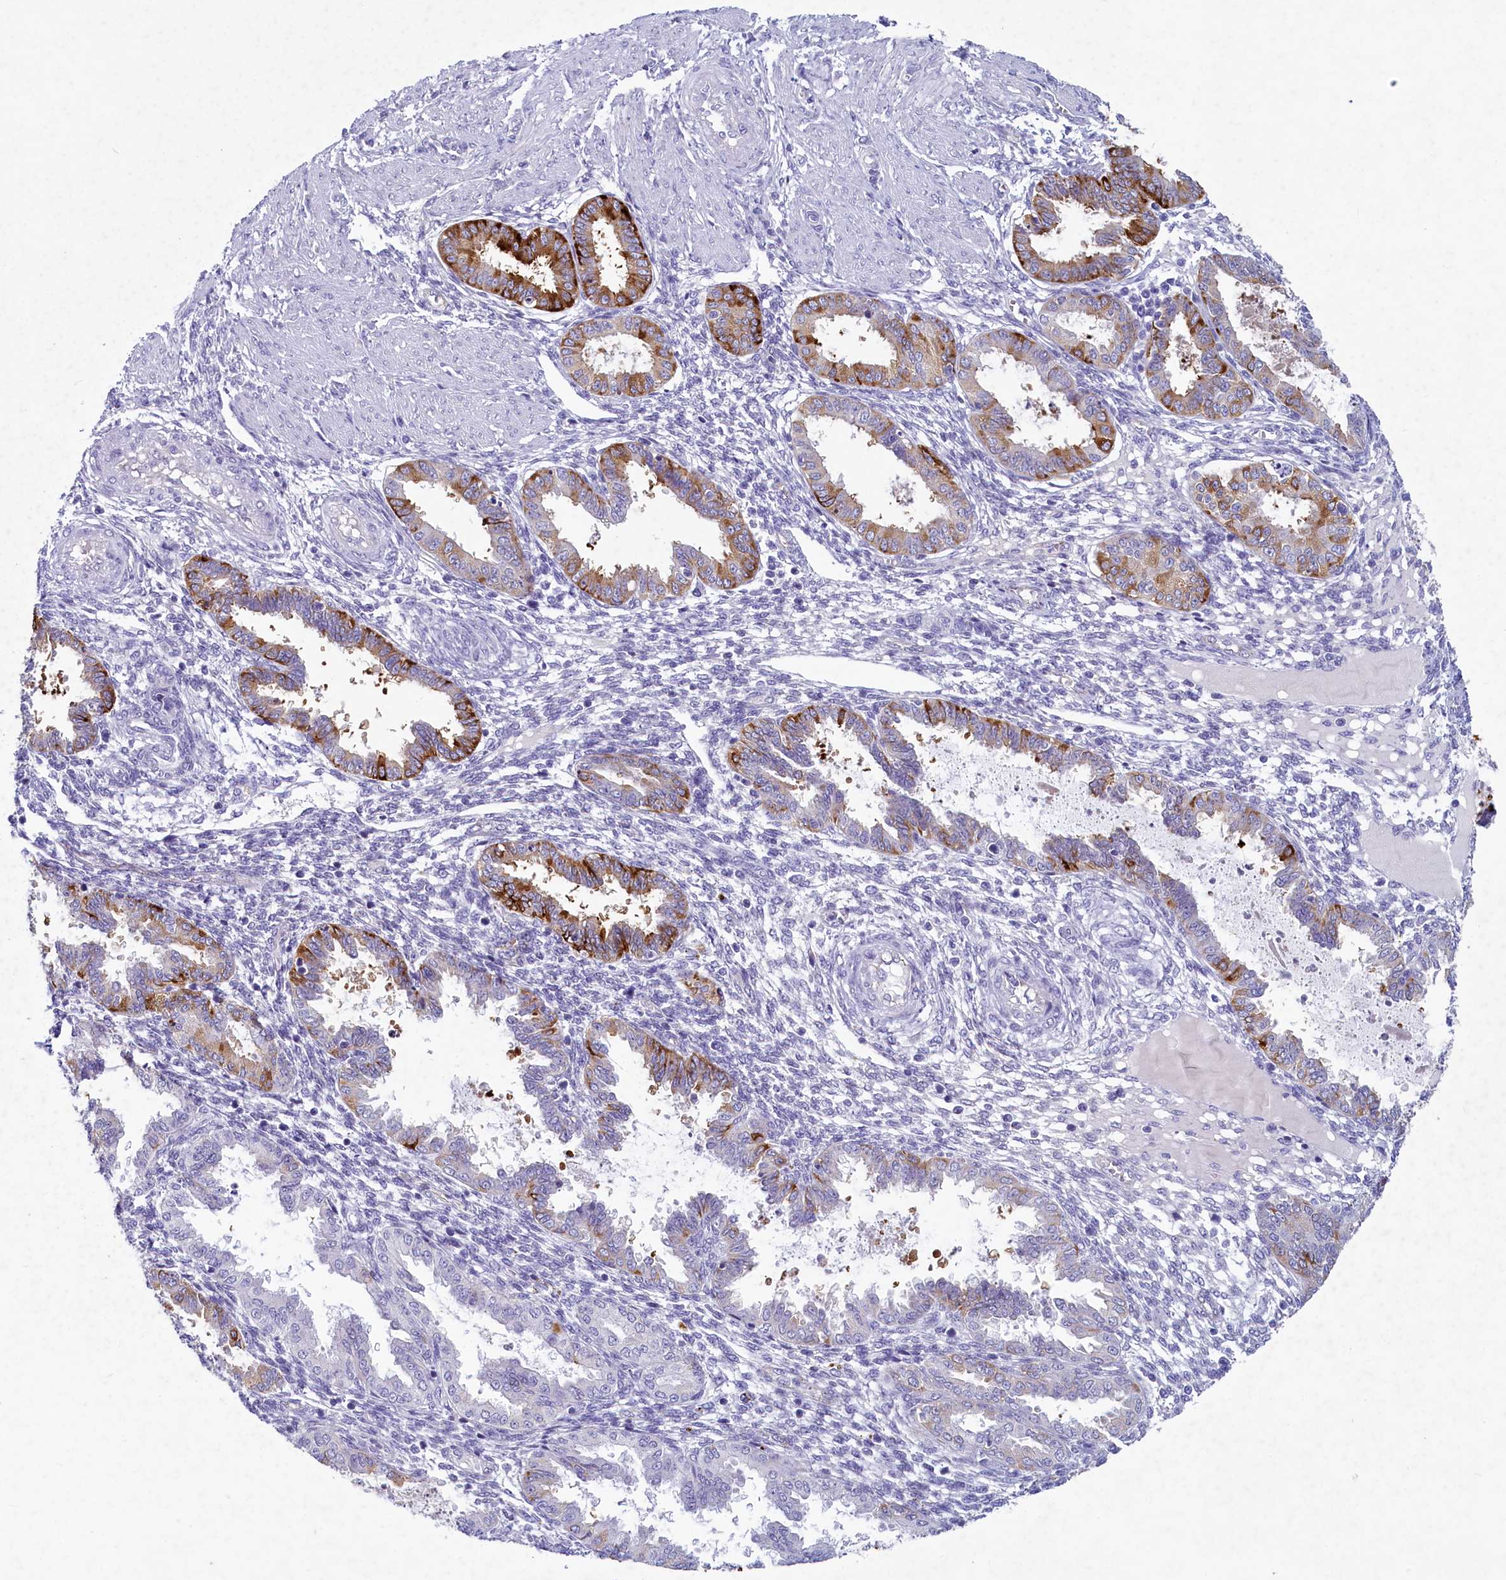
{"staining": {"intensity": "negative", "quantity": "none", "location": "none"}, "tissue": "endometrium", "cell_type": "Cells in endometrial stroma", "image_type": "normal", "snomed": [{"axis": "morphology", "description": "Normal tissue, NOS"}, {"axis": "topography", "description": "Endometrium"}], "caption": "This image is of benign endometrium stained with IHC to label a protein in brown with the nuclei are counter-stained blue. There is no expression in cells in endometrial stroma.", "gene": "INSC", "patient": {"sex": "female", "age": 33}}